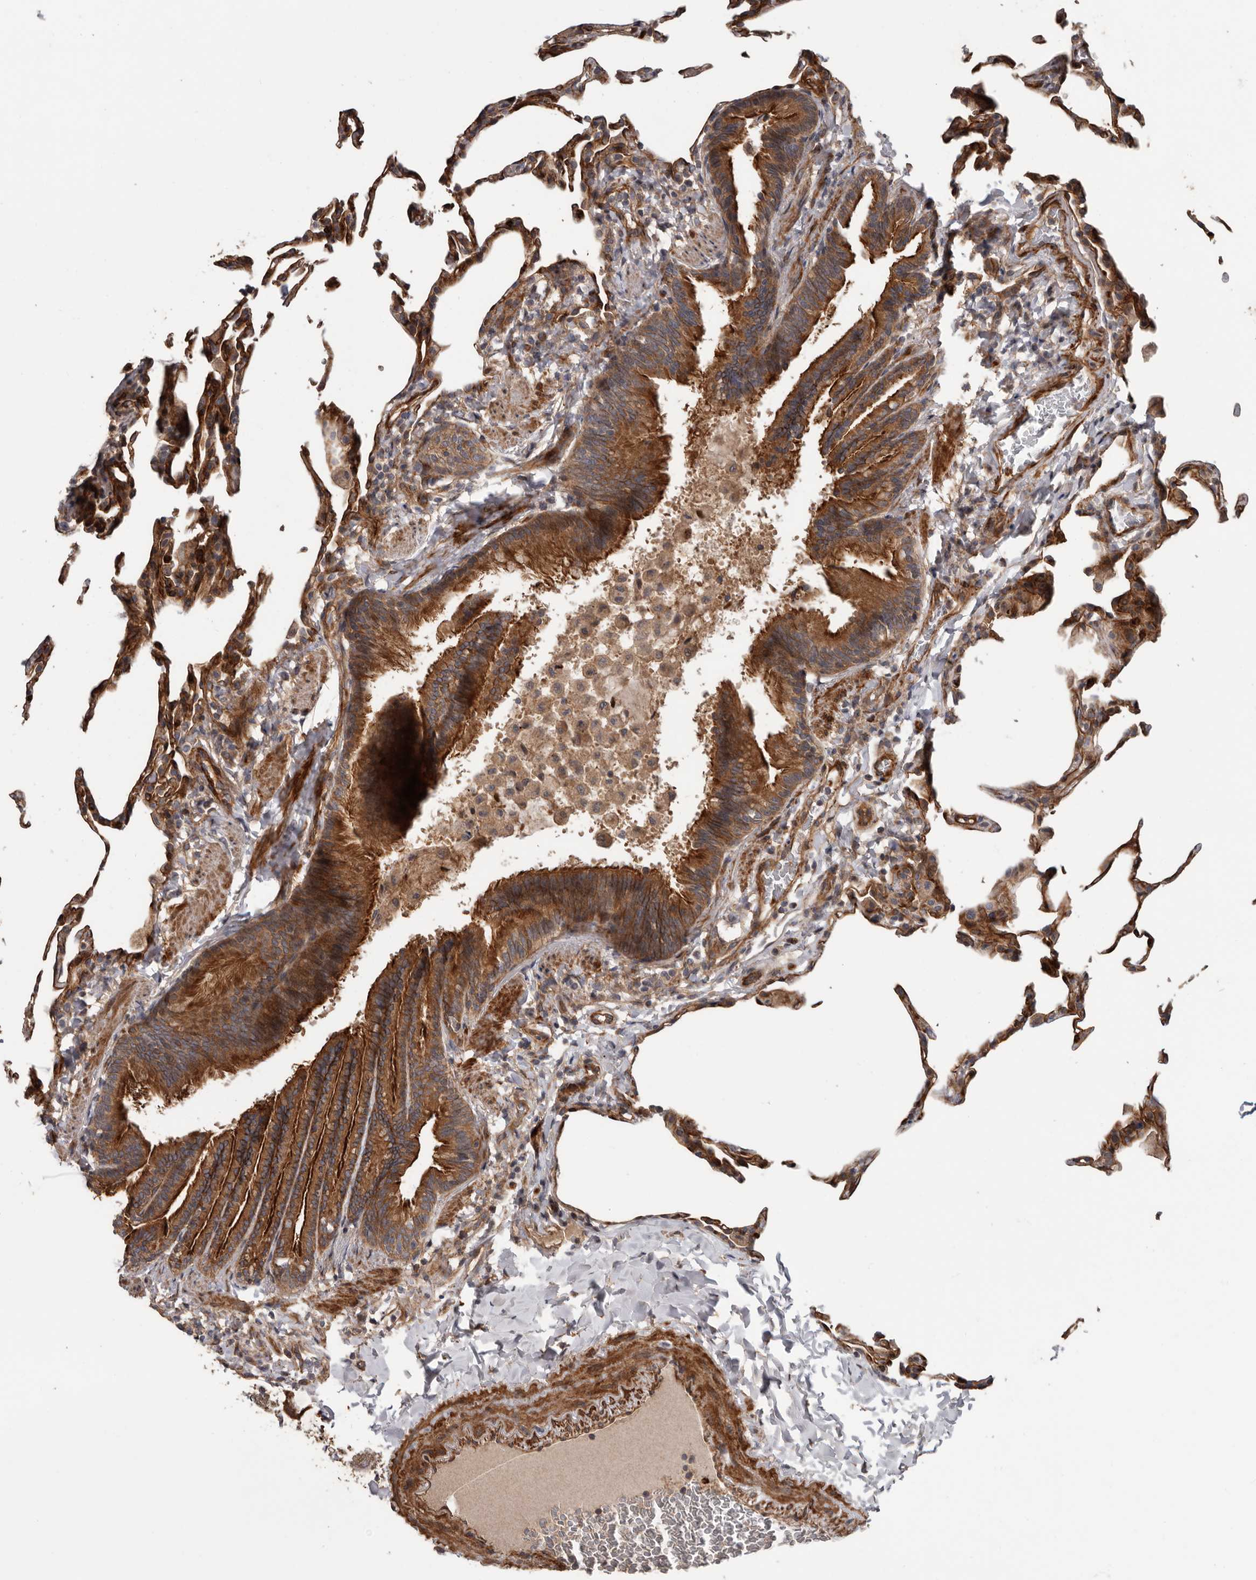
{"staining": {"intensity": "moderate", "quantity": ">75%", "location": "cytoplasmic/membranous"}, "tissue": "lung", "cell_type": "Alveolar cells", "image_type": "normal", "snomed": [{"axis": "morphology", "description": "Normal tissue, NOS"}, {"axis": "topography", "description": "Lung"}], "caption": "Immunohistochemistry (IHC) (DAB) staining of benign lung shows moderate cytoplasmic/membranous protein expression in approximately >75% of alveolar cells. The protein of interest is shown in brown color, while the nuclei are stained blue.", "gene": "ARHGEF5", "patient": {"sex": "male", "age": 20}}